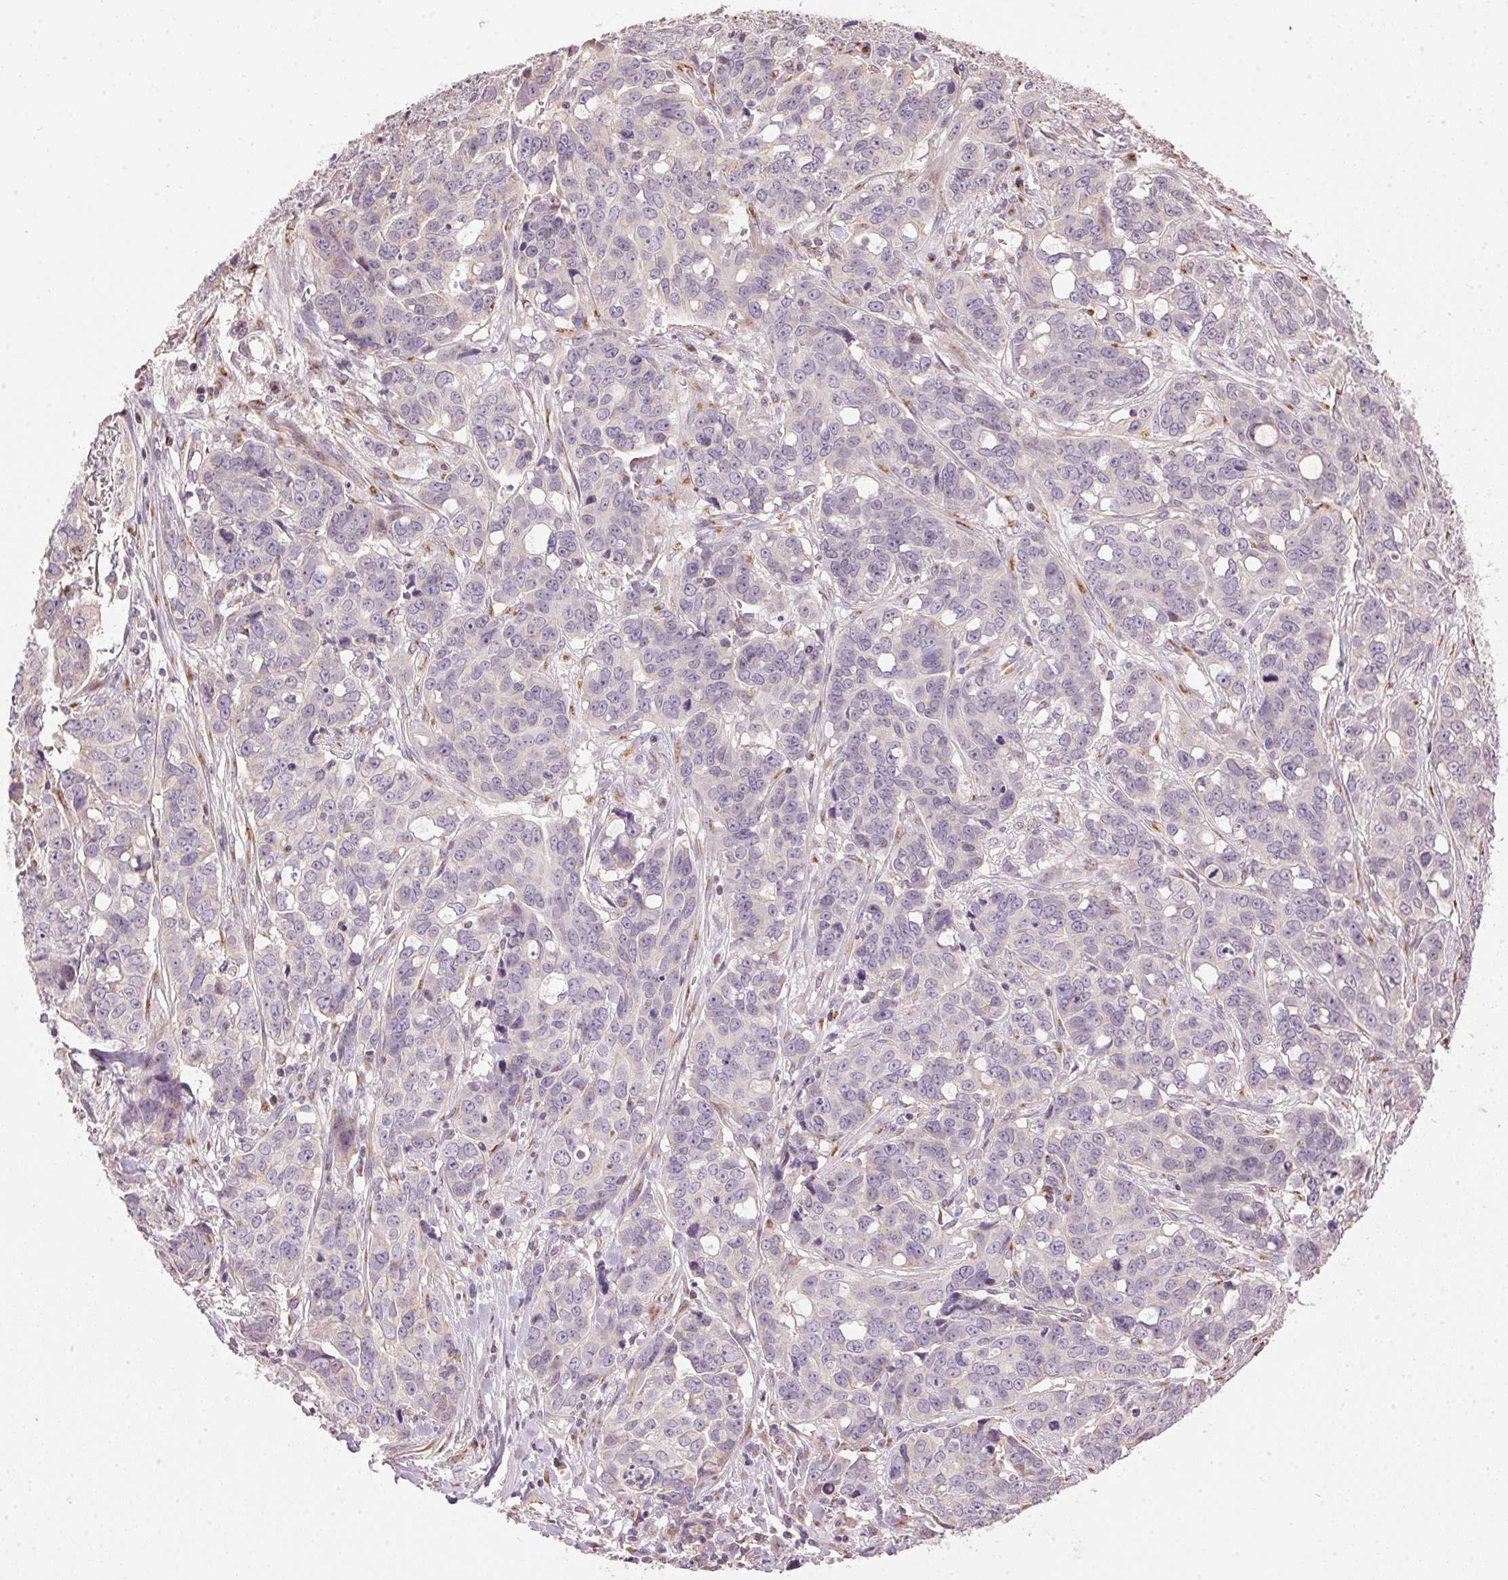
{"staining": {"intensity": "negative", "quantity": "none", "location": "none"}, "tissue": "ovarian cancer", "cell_type": "Tumor cells", "image_type": "cancer", "snomed": [{"axis": "morphology", "description": "Carcinoma, endometroid"}, {"axis": "topography", "description": "Ovary"}], "caption": "A high-resolution histopathology image shows IHC staining of ovarian cancer (endometroid carcinoma), which reveals no significant positivity in tumor cells.", "gene": "GOLPH3", "patient": {"sex": "female", "age": 78}}